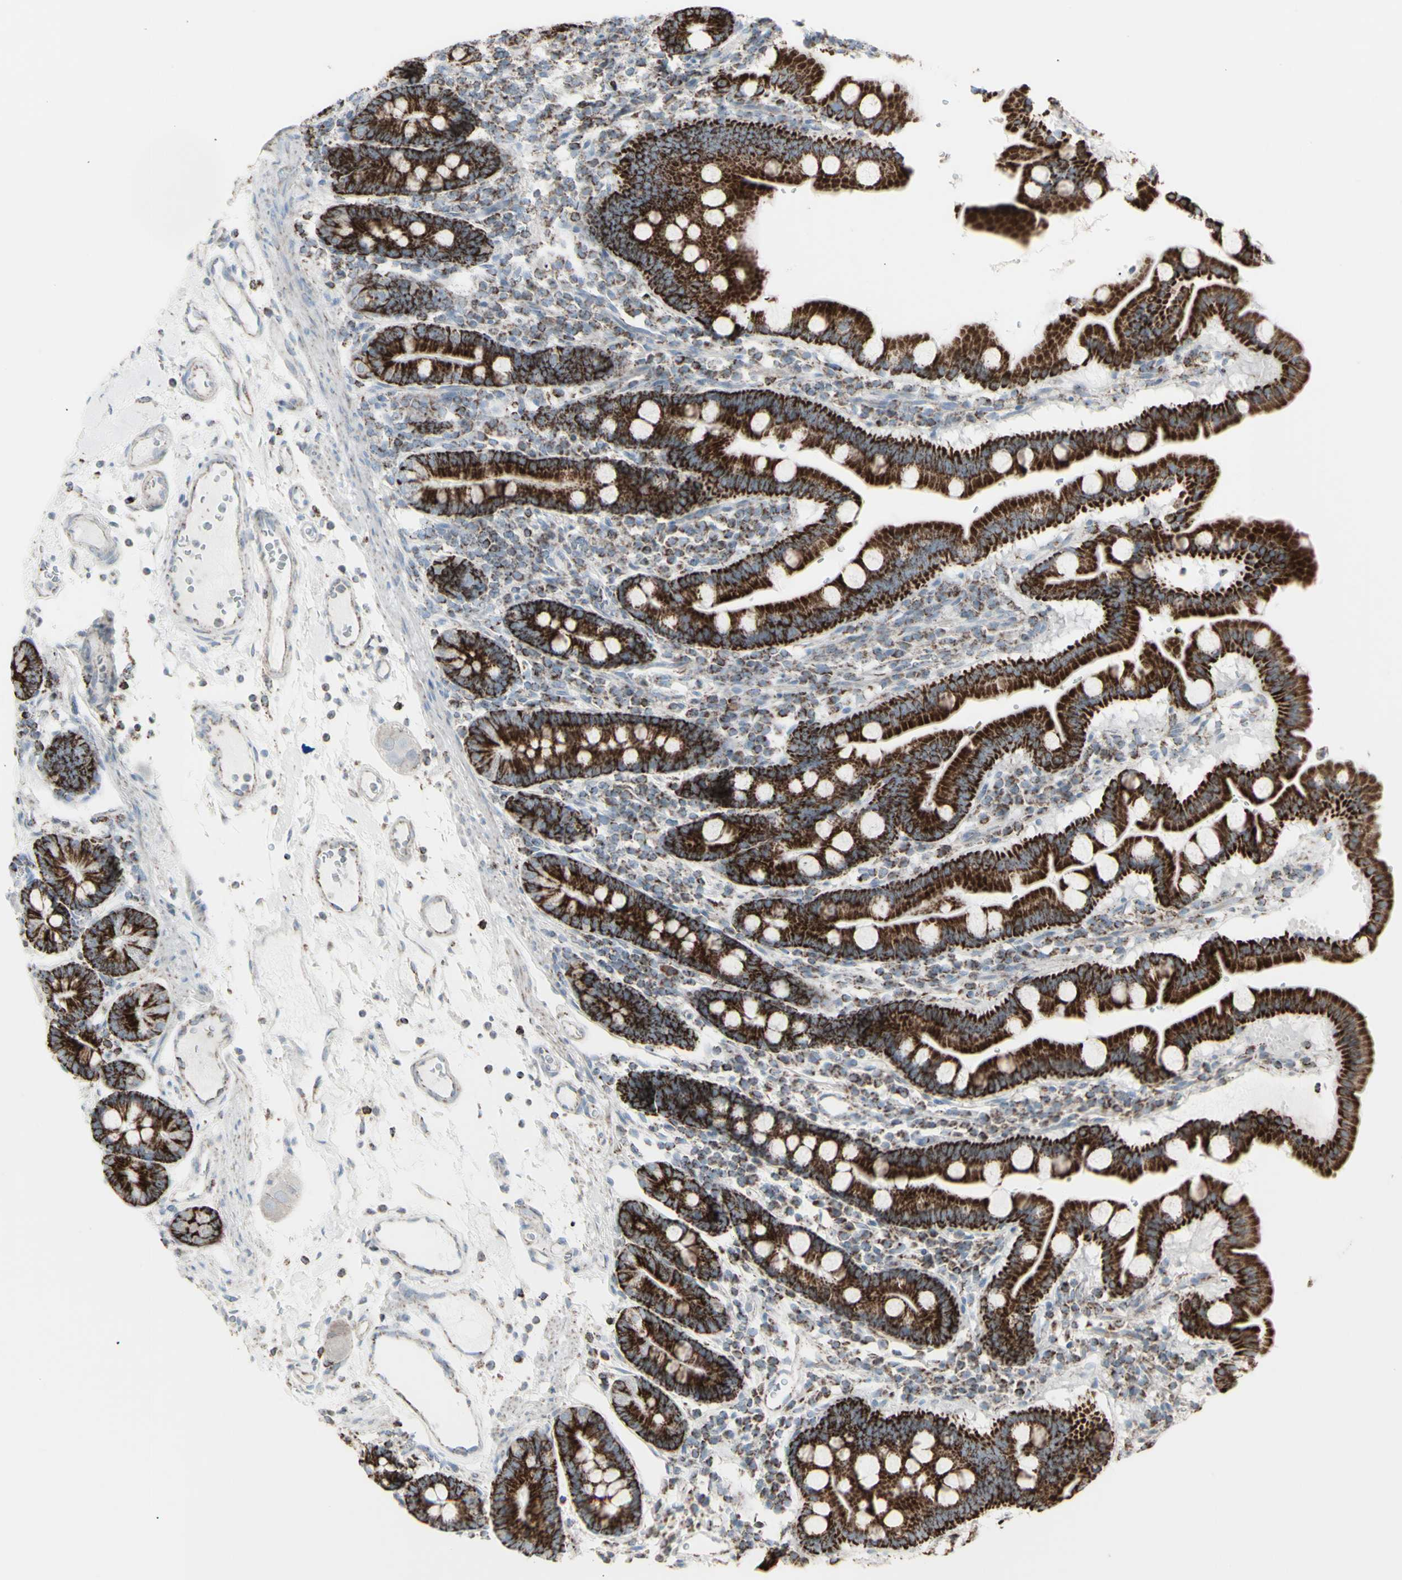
{"staining": {"intensity": "strong", "quantity": ">75%", "location": "cytoplasmic/membranous"}, "tissue": "duodenum", "cell_type": "Glandular cells", "image_type": "normal", "snomed": [{"axis": "morphology", "description": "Normal tissue, NOS"}, {"axis": "topography", "description": "Duodenum"}], "caption": "A brown stain highlights strong cytoplasmic/membranous expression of a protein in glandular cells of unremarkable duodenum.", "gene": "PLGRKT", "patient": {"sex": "male", "age": 50}}